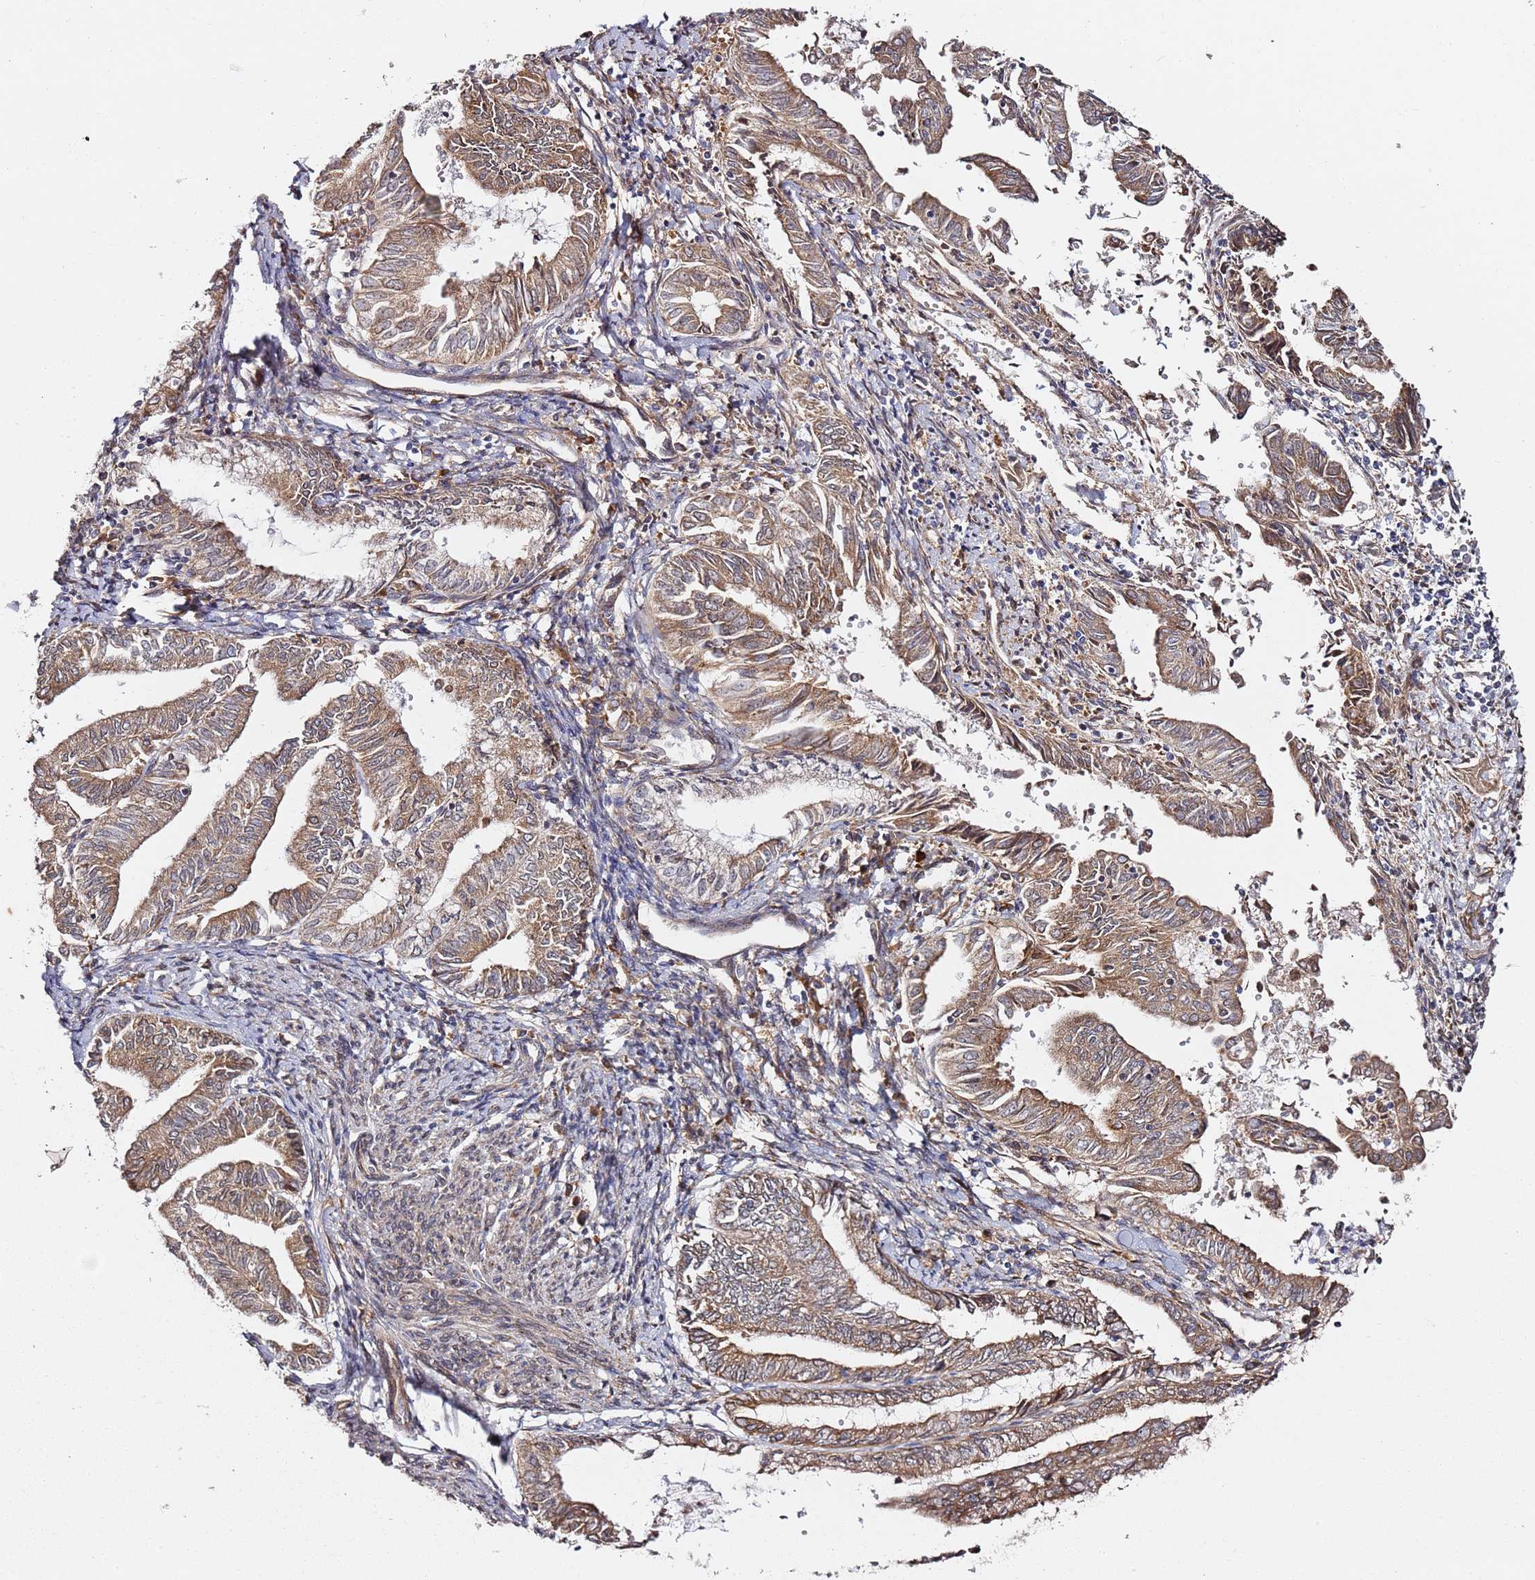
{"staining": {"intensity": "moderate", "quantity": ">75%", "location": "cytoplasmic/membranous"}, "tissue": "endometrial cancer", "cell_type": "Tumor cells", "image_type": "cancer", "snomed": [{"axis": "morphology", "description": "Adenocarcinoma, NOS"}, {"axis": "topography", "description": "Endometrium"}], "caption": "Immunohistochemical staining of endometrial cancer reveals moderate cytoplasmic/membranous protein expression in about >75% of tumor cells. The staining was performed using DAB to visualize the protein expression in brown, while the nuclei were stained in blue with hematoxylin (Magnification: 20x).", "gene": "PRKAB2", "patient": {"sex": "female", "age": 66}}